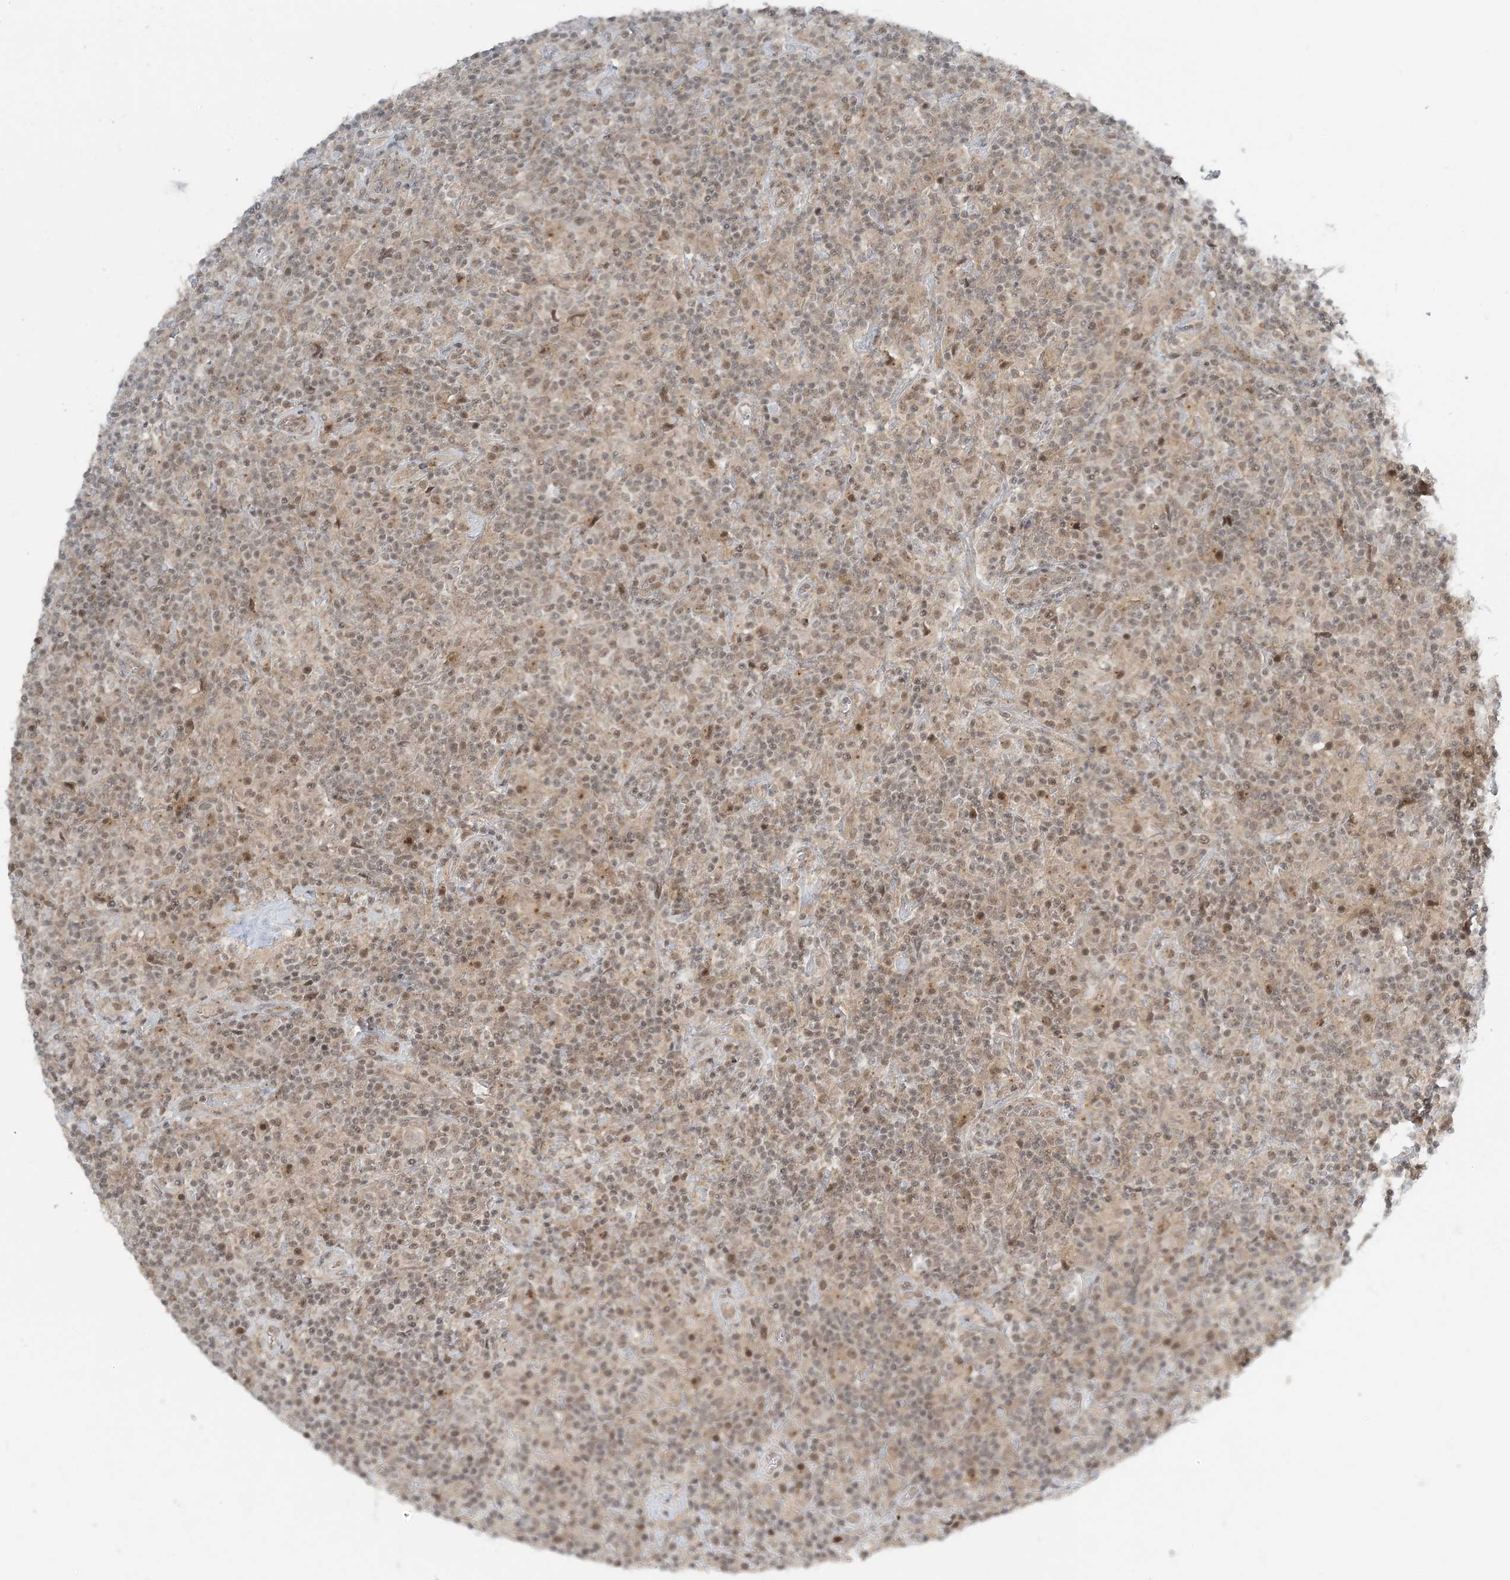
{"staining": {"intensity": "negative", "quantity": "none", "location": "none"}, "tissue": "lymphoma", "cell_type": "Tumor cells", "image_type": "cancer", "snomed": [{"axis": "morphology", "description": "Hodgkin's disease, NOS"}, {"axis": "topography", "description": "Lymph node"}], "caption": "There is no significant staining in tumor cells of lymphoma.", "gene": "ATP11A", "patient": {"sex": "male", "age": 70}}